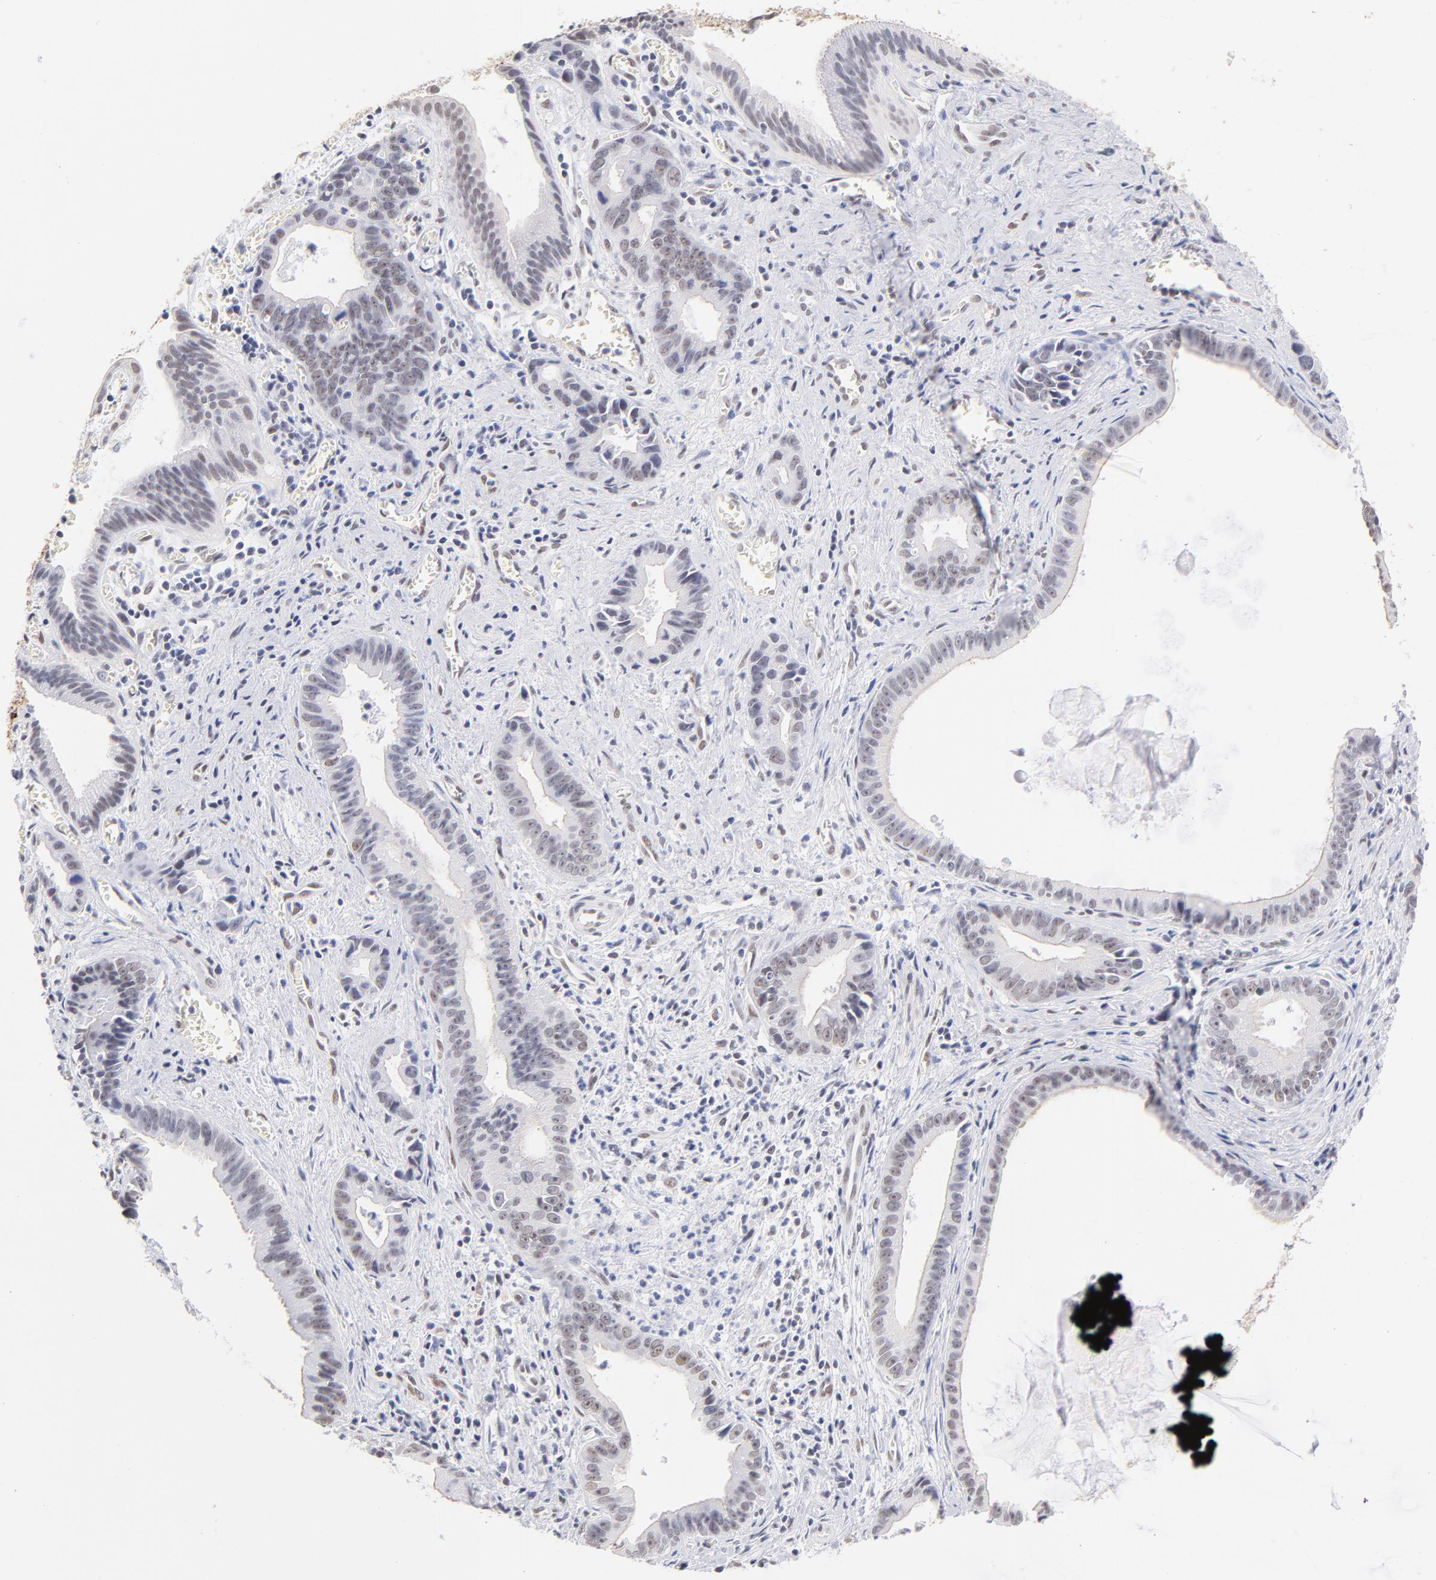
{"staining": {"intensity": "moderate", "quantity": ">75%", "location": "nuclear"}, "tissue": "liver cancer", "cell_type": "Tumor cells", "image_type": "cancer", "snomed": [{"axis": "morphology", "description": "Cholangiocarcinoma"}, {"axis": "topography", "description": "Liver"}], "caption": "Protein expression analysis of liver cancer (cholangiocarcinoma) shows moderate nuclear expression in about >75% of tumor cells.", "gene": "ZNF74", "patient": {"sex": "female", "age": 55}}